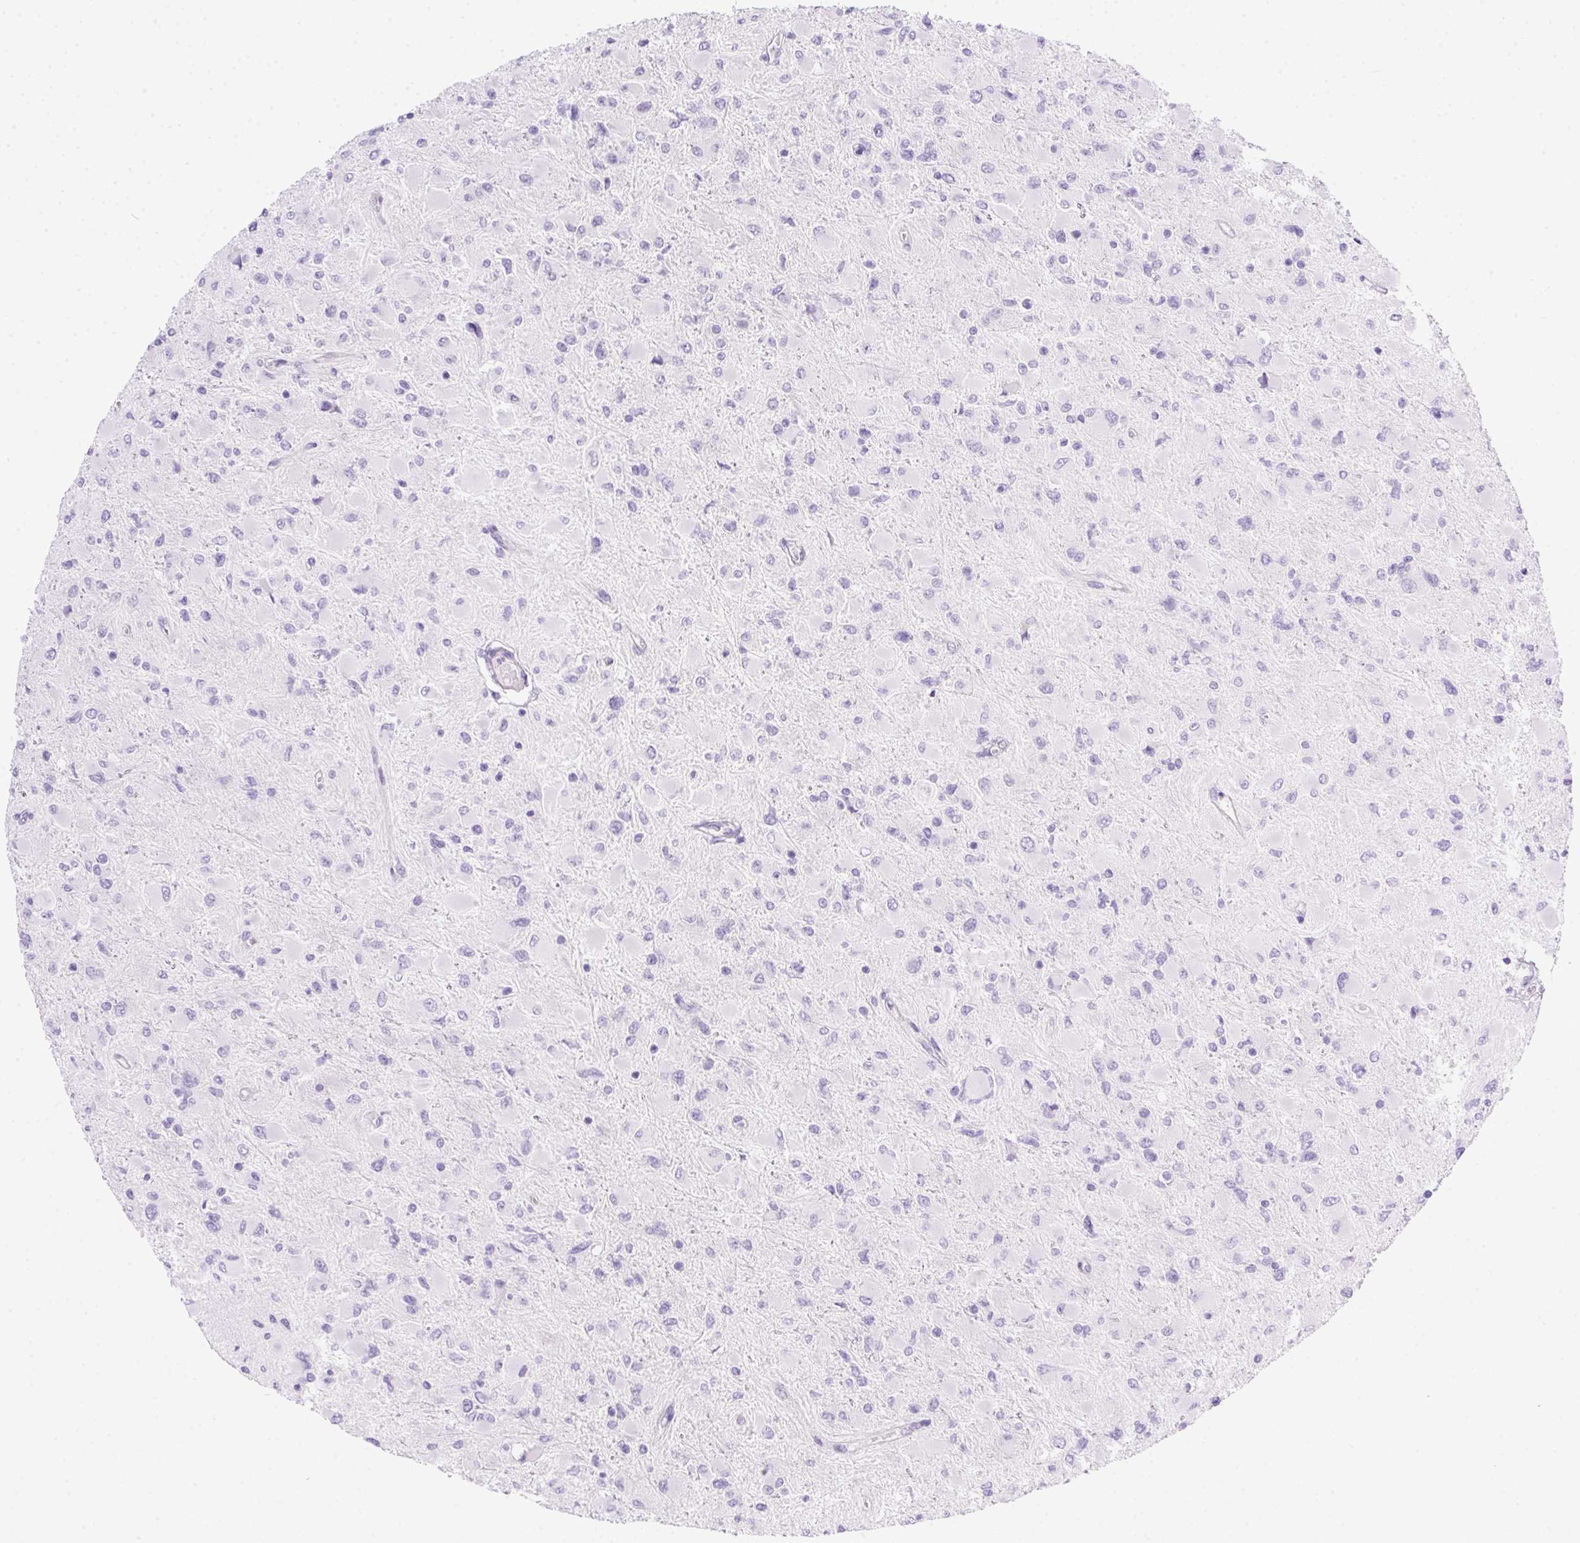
{"staining": {"intensity": "negative", "quantity": "none", "location": "none"}, "tissue": "glioma", "cell_type": "Tumor cells", "image_type": "cancer", "snomed": [{"axis": "morphology", "description": "Glioma, malignant, High grade"}, {"axis": "topography", "description": "Cerebral cortex"}], "caption": "Immunohistochemistry of human glioma displays no expression in tumor cells. Nuclei are stained in blue.", "gene": "SPACA5B", "patient": {"sex": "female", "age": 36}}